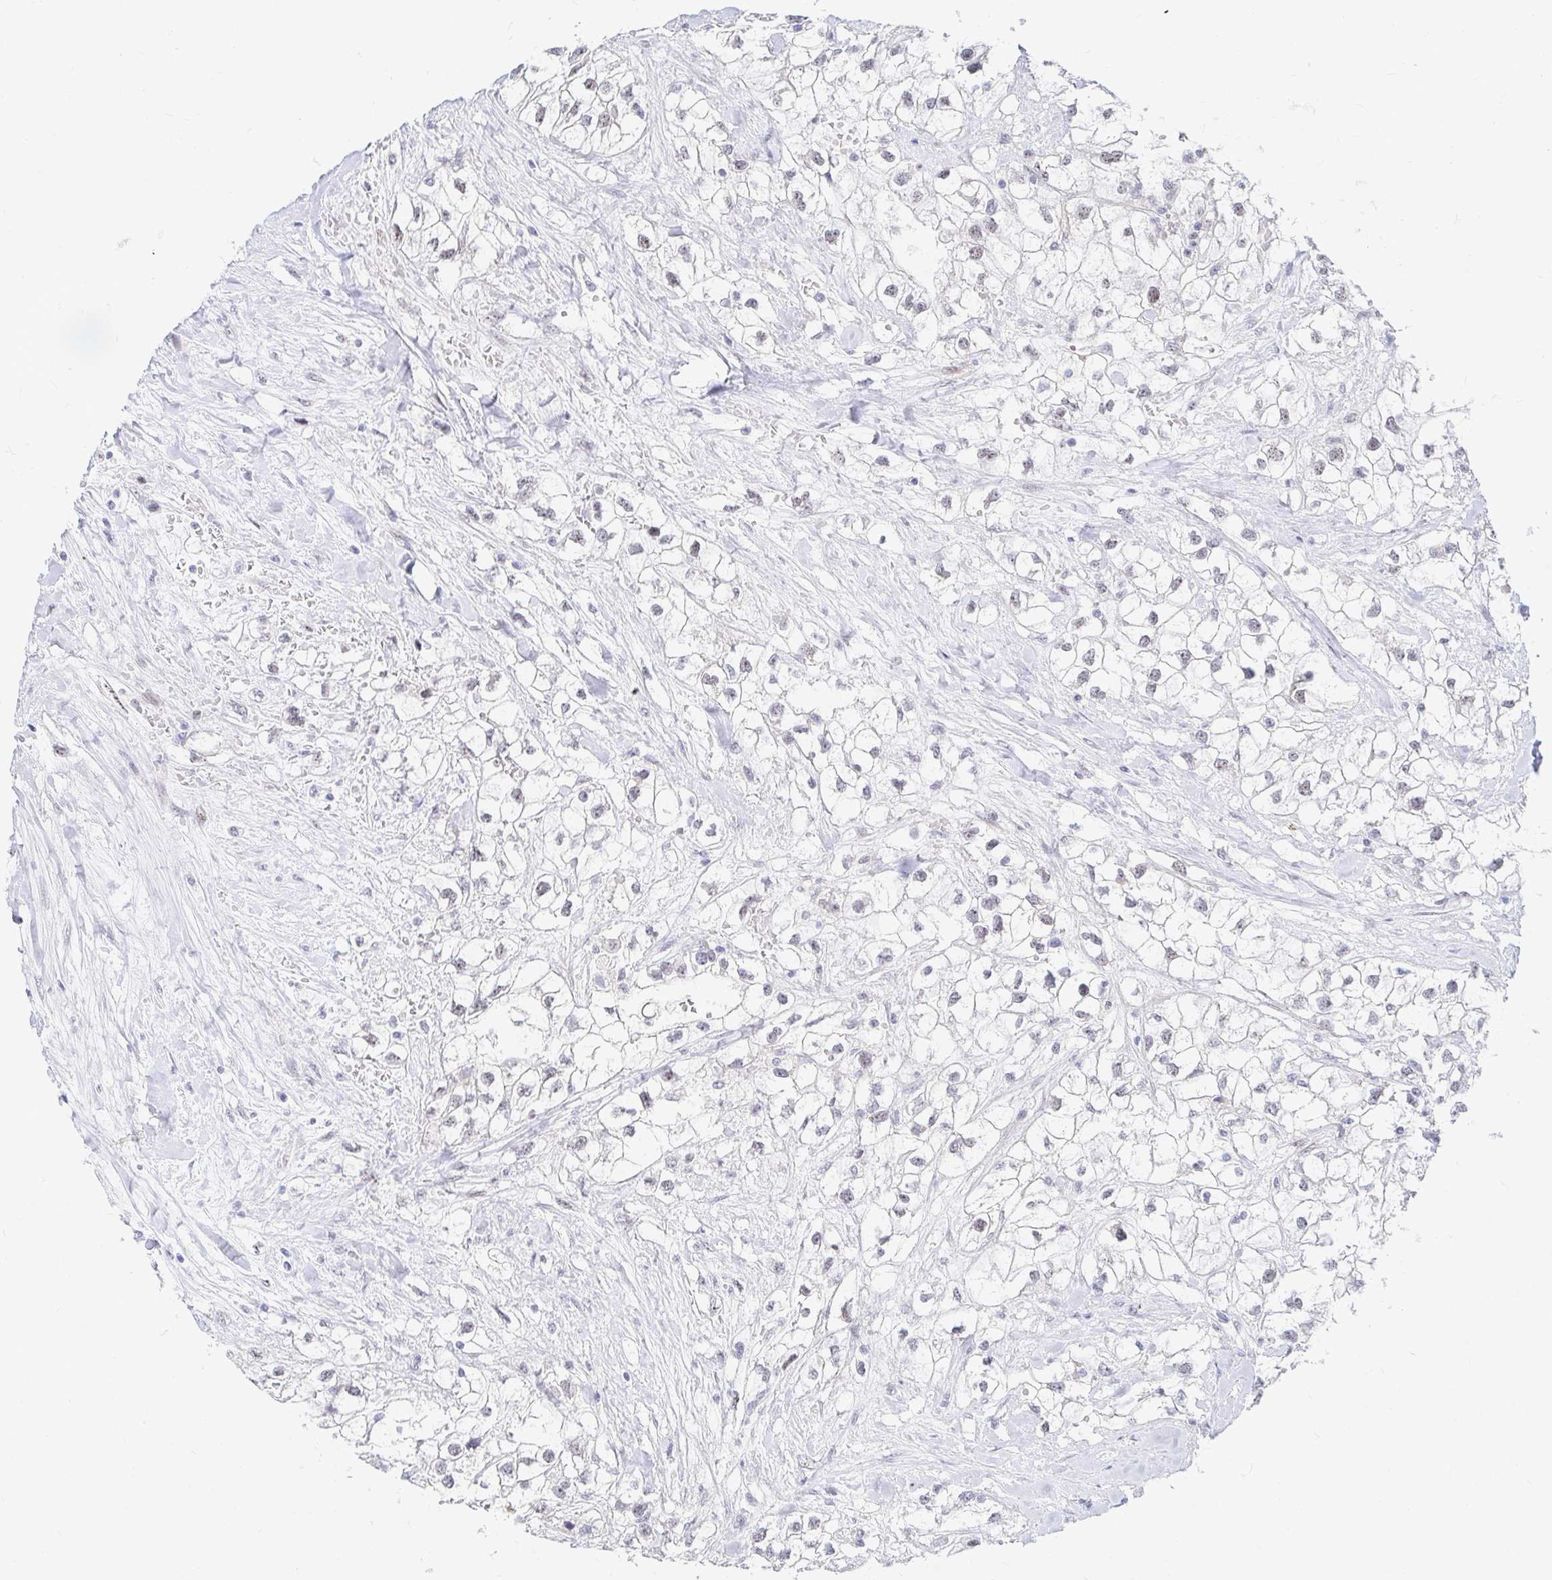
{"staining": {"intensity": "weak", "quantity": "25%-75%", "location": "nuclear"}, "tissue": "renal cancer", "cell_type": "Tumor cells", "image_type": "cancer", "snomed": [{"axis": "morphology", "description": "Adenocarcinoma, NOS"}, {"axis": "topography", "description": "Kidney"}], "caption": "The image exhibits a brown stain indicating the presence of a protein in the nuclear of tumor cells in renal cancer (adenocarcinoma). (Brightfield microscopy of DAB IHC at high magnification).", "gene": "COL28A1", "patient": {"sex": "male", "age": 59}}